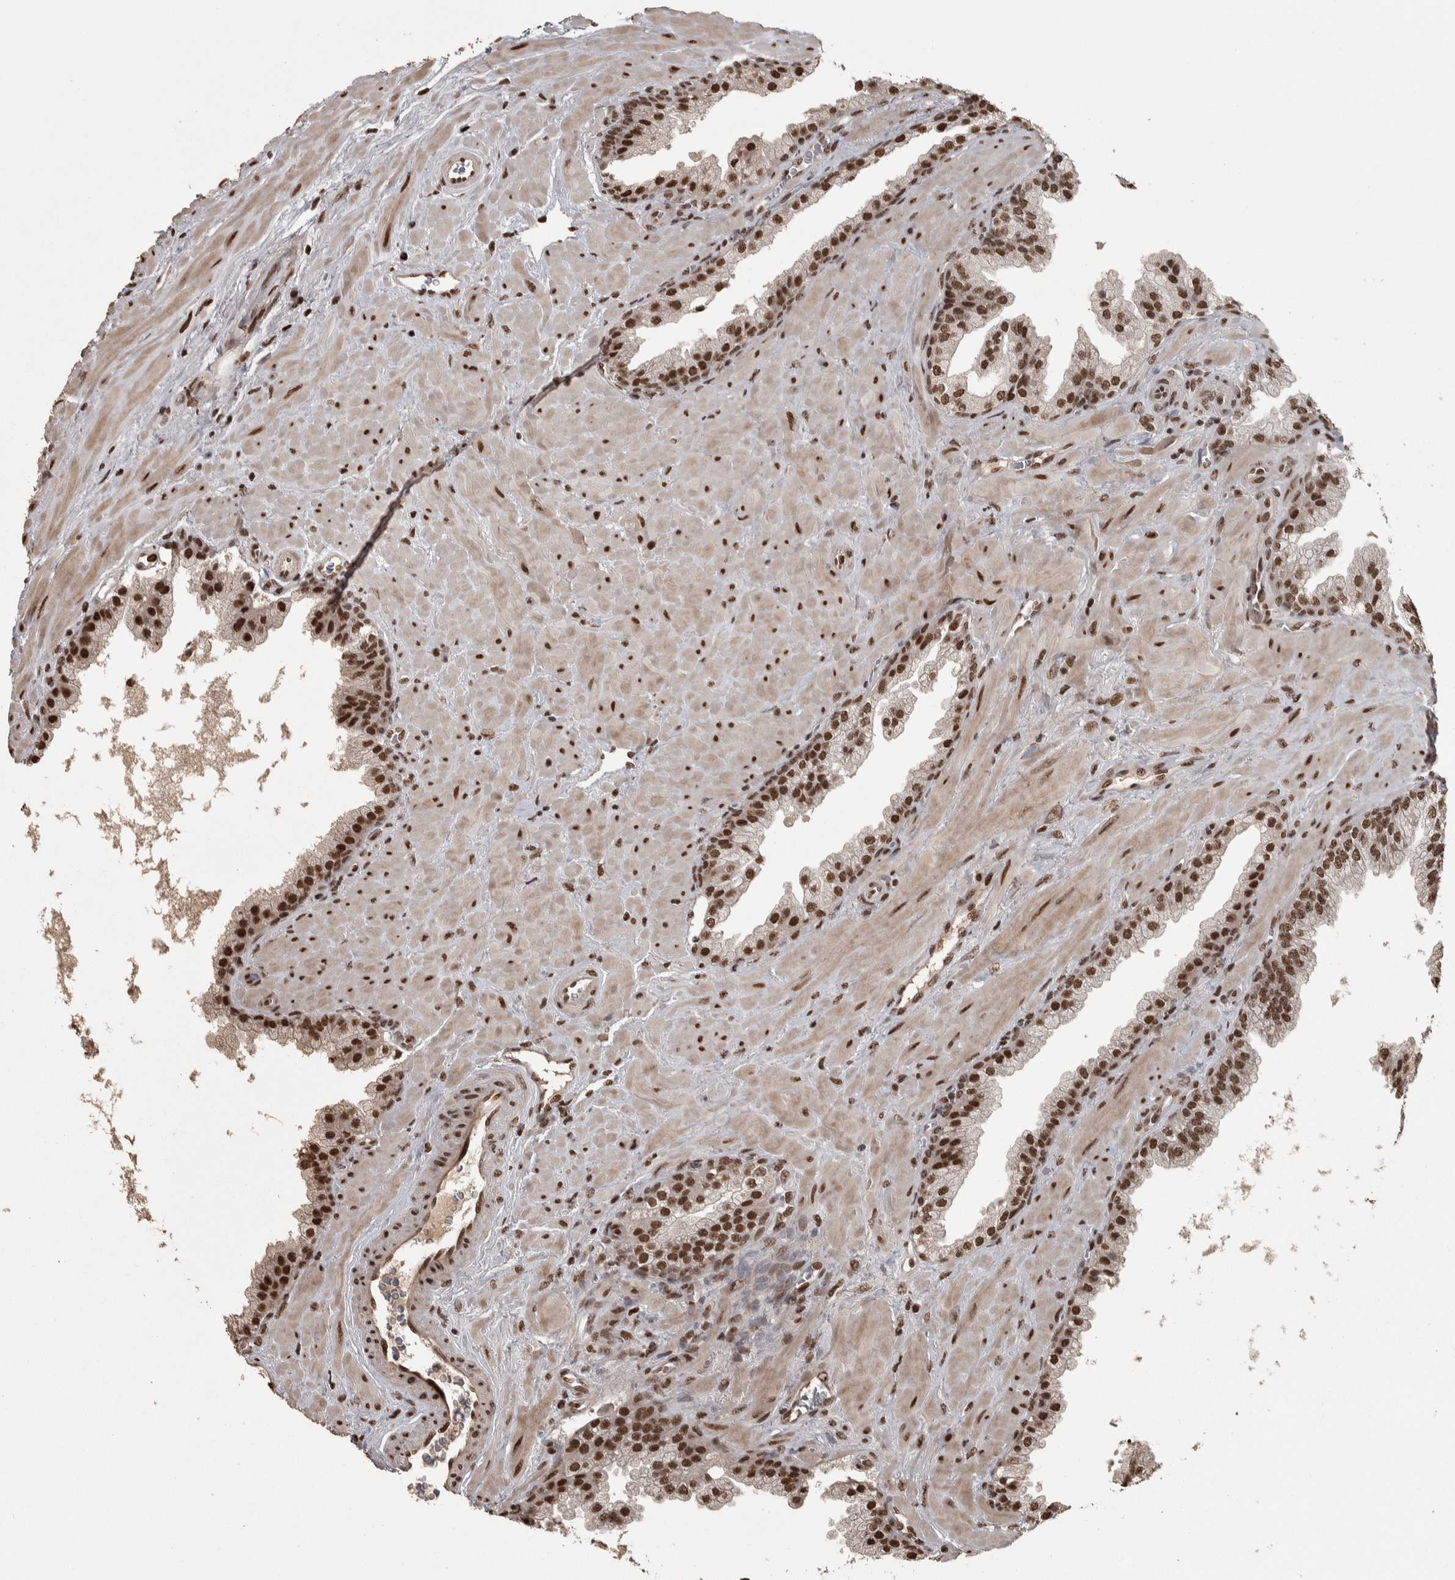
{"staining": {"intensity": "strong", "quantity": ">75%", "location": "cytoplasmic/membranous"}, "tissue": "prostate cancer", "cell_type": "Tumor cells", "image_type": "cancer", "snomed": [{"axis": "morphology", "description": "Adenocarcinoma, Low grade"}, {"axis": "topography", "description": "Prostate"}], "caption": "Immunohistochemistry (IHC) histopathology image of prostate cancer stained for a protein (brown), which demonstrates high levels of strong cytoplasmic/membranous positivity in approximately >75% of tumor cells.", "gene": "ZFHX4", "patient": {"sex": "male", "age": 71}}